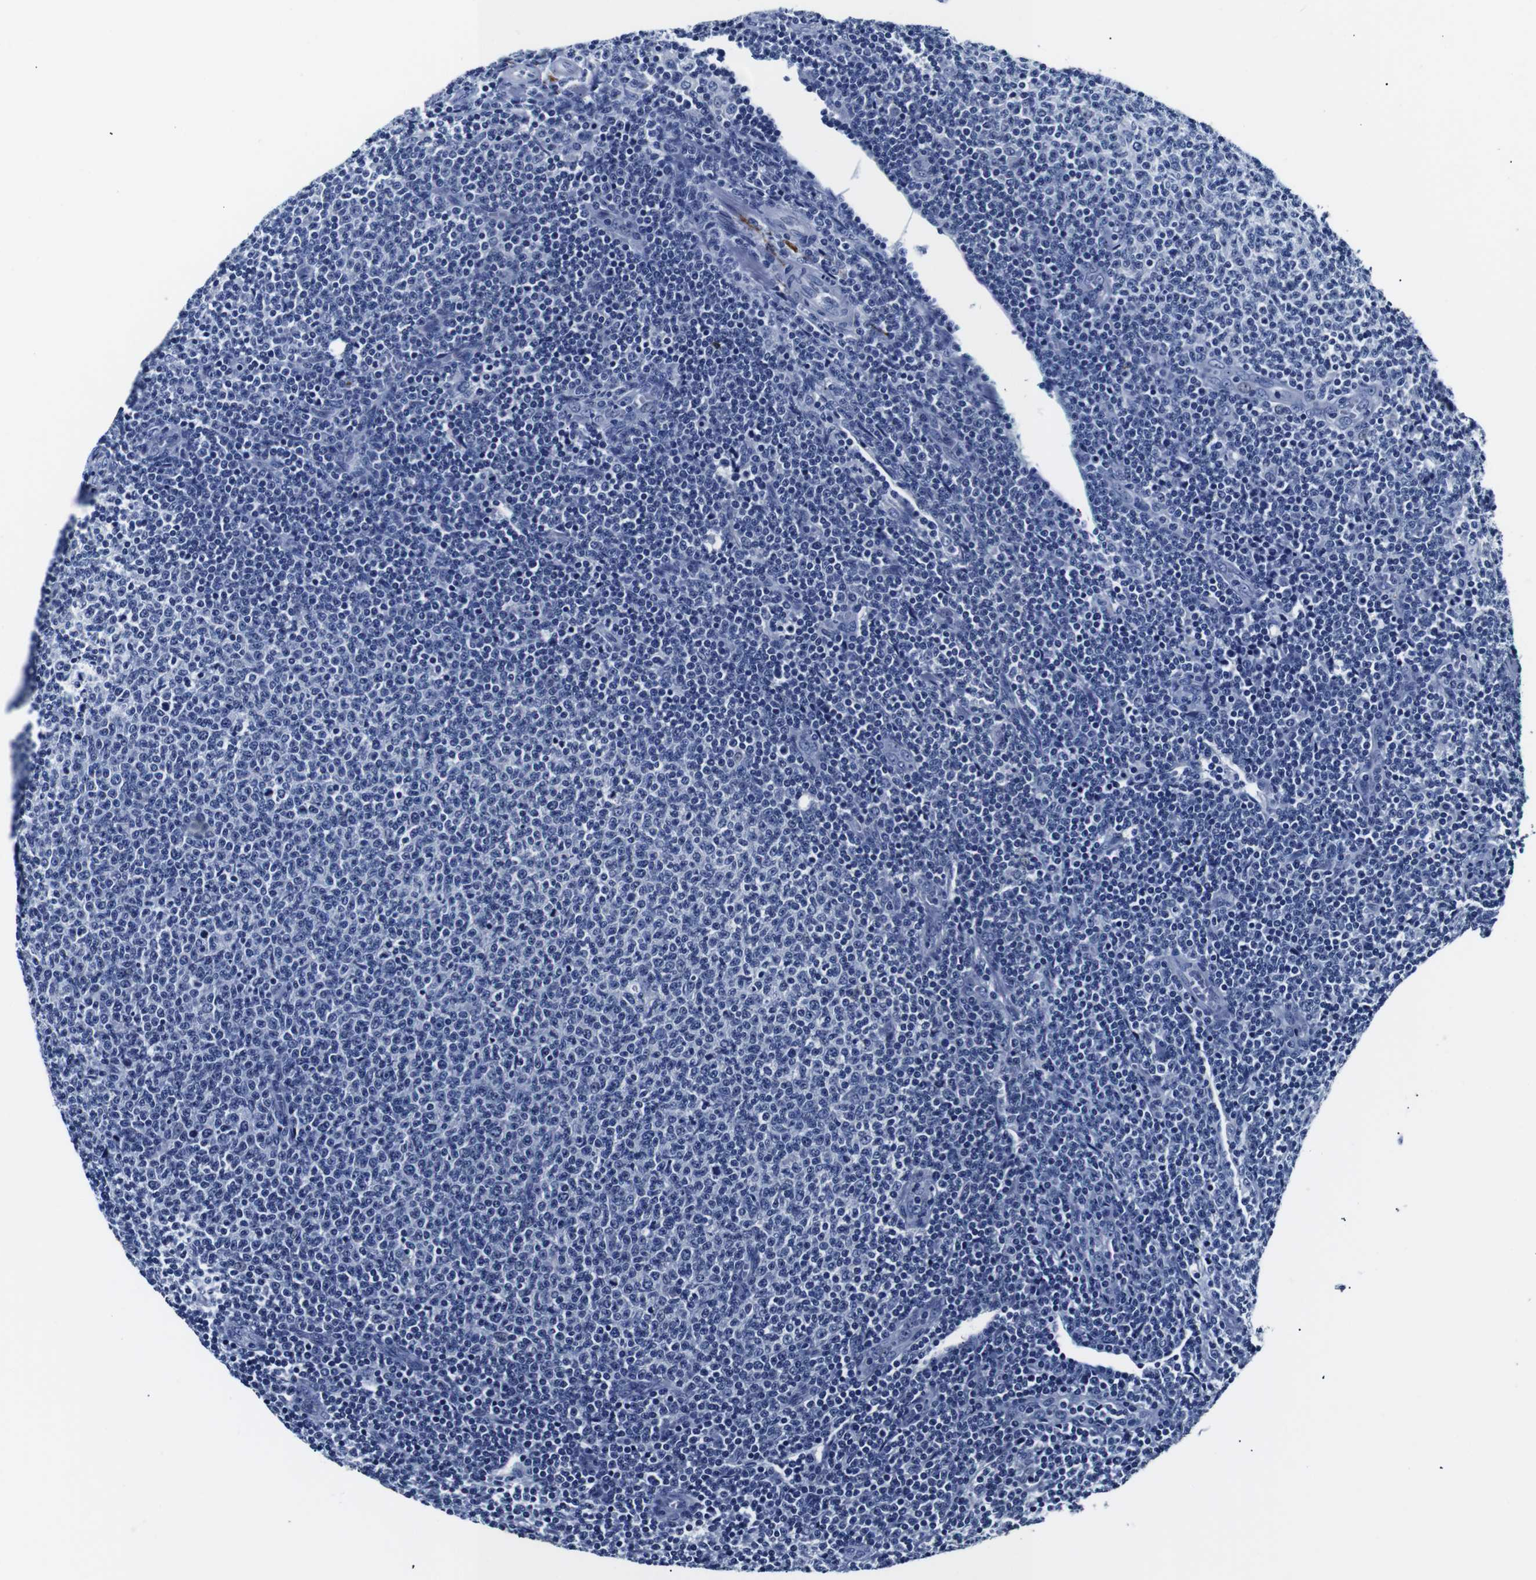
{"staining": {"intensity": "negative", "quantity": "none", "location": "none"}, "tissue": "lymphoma", "cell_type": "Tumor cells", "image_type": "cancer", "snomed": [{"axis": "morphology", "description": "Malignant lymphoma, non-Hodgkin's type, Low grade"}, {"axis": "topography", "description": "Lymph node"}], "caption": "There is no significant expression in tumor cells of lymphoma.", "gene": "GAP43", "patient": {"sex": "male", "age": 66}}